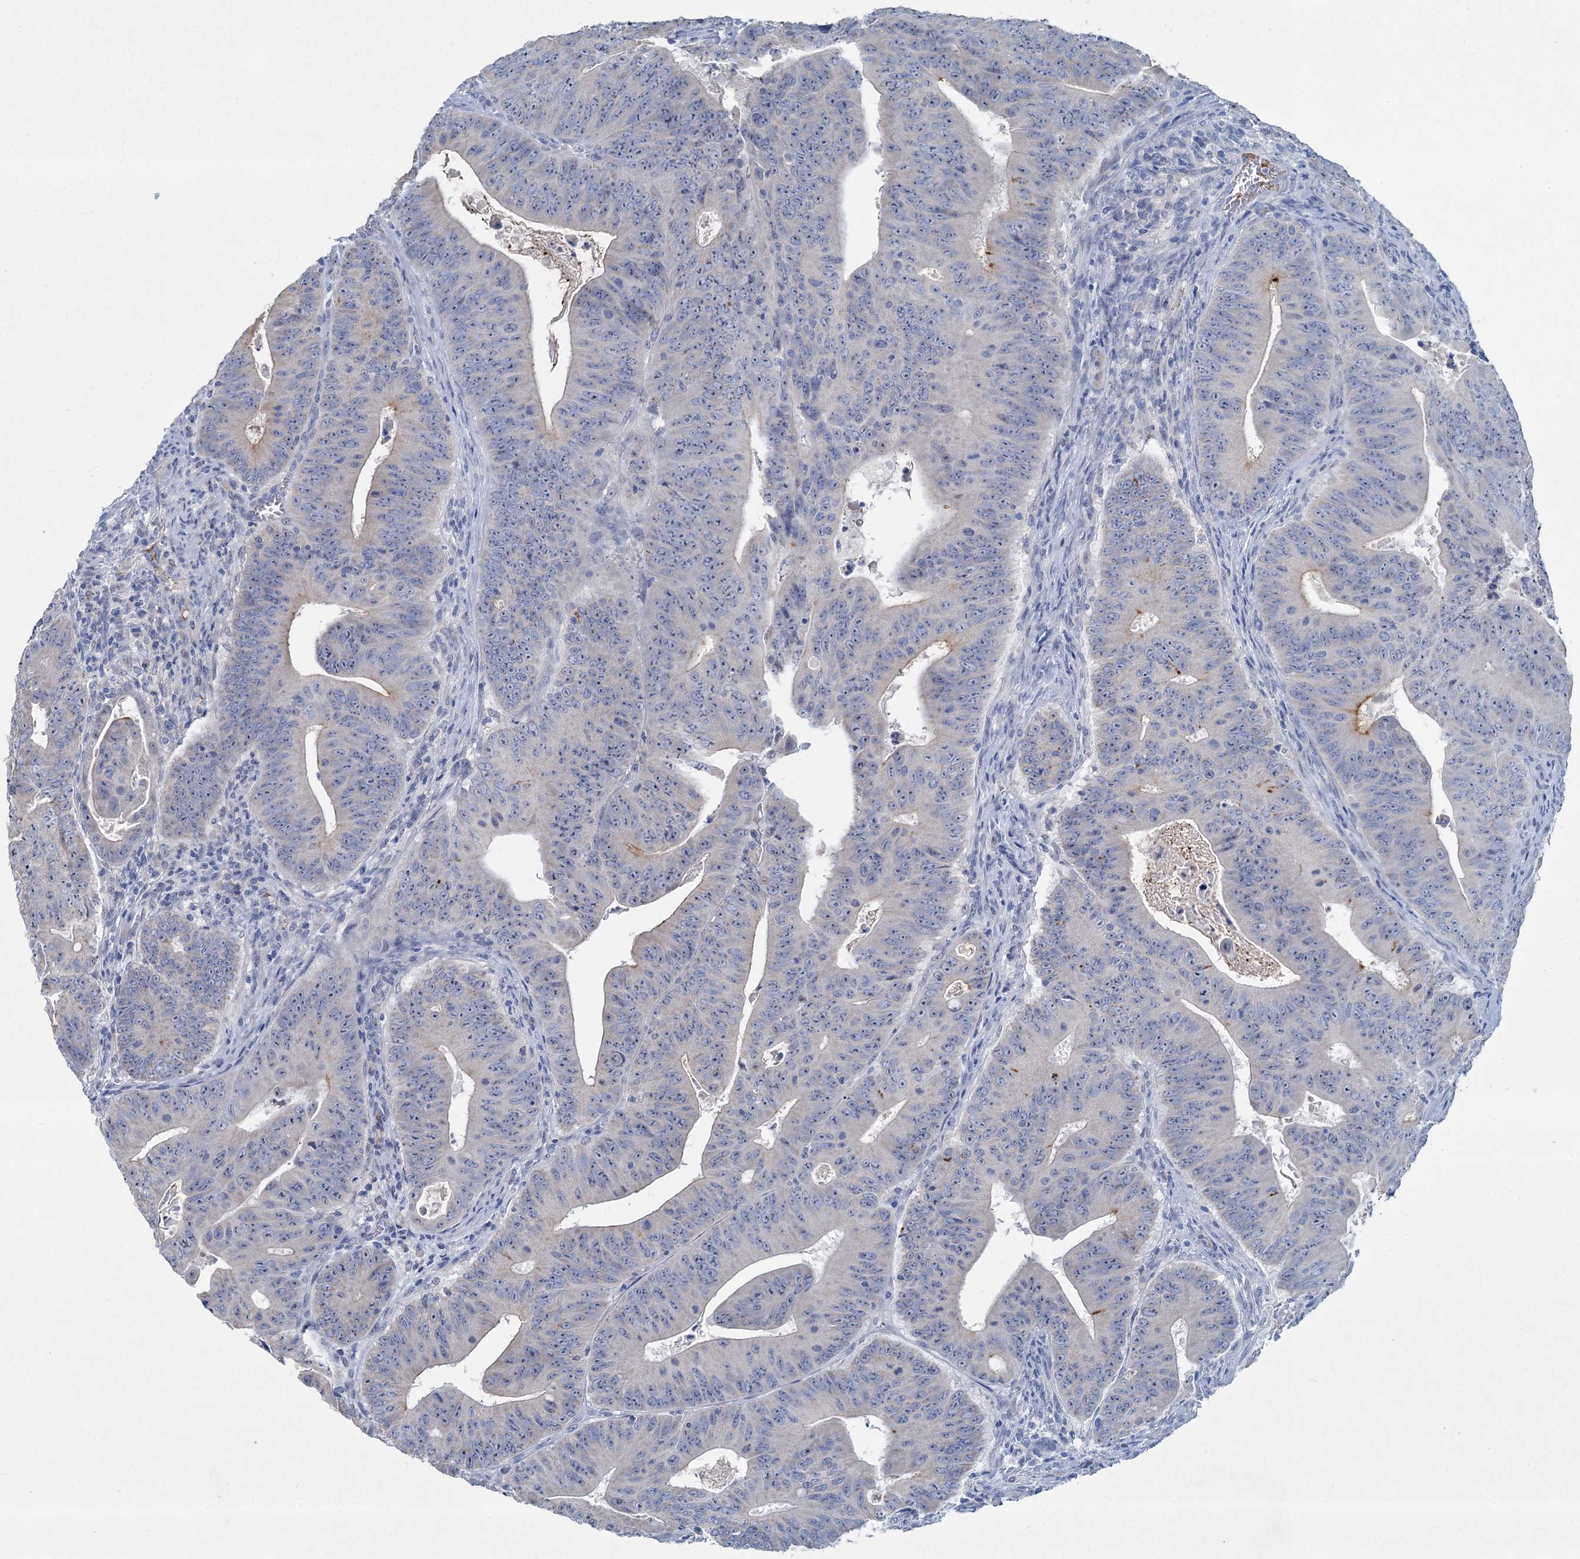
{"staining": {"intensity": "negative", "quantity": "none", "location": "none"}, "tissue": "colorectal cancer", "cell_type": "Tumor cells", "image_type": "cancer", "snomed": [{"axis": "morphology", "description": "Adenocarcinoma, NOS"}, {"axis": "topography", "description": "Rectum"}], "caption": "The photomicrograph displays no significant staining in tumor cells of colorectal cancer.", "gene": "PLLP", "patient": {"sex": "female", "age": 75}}